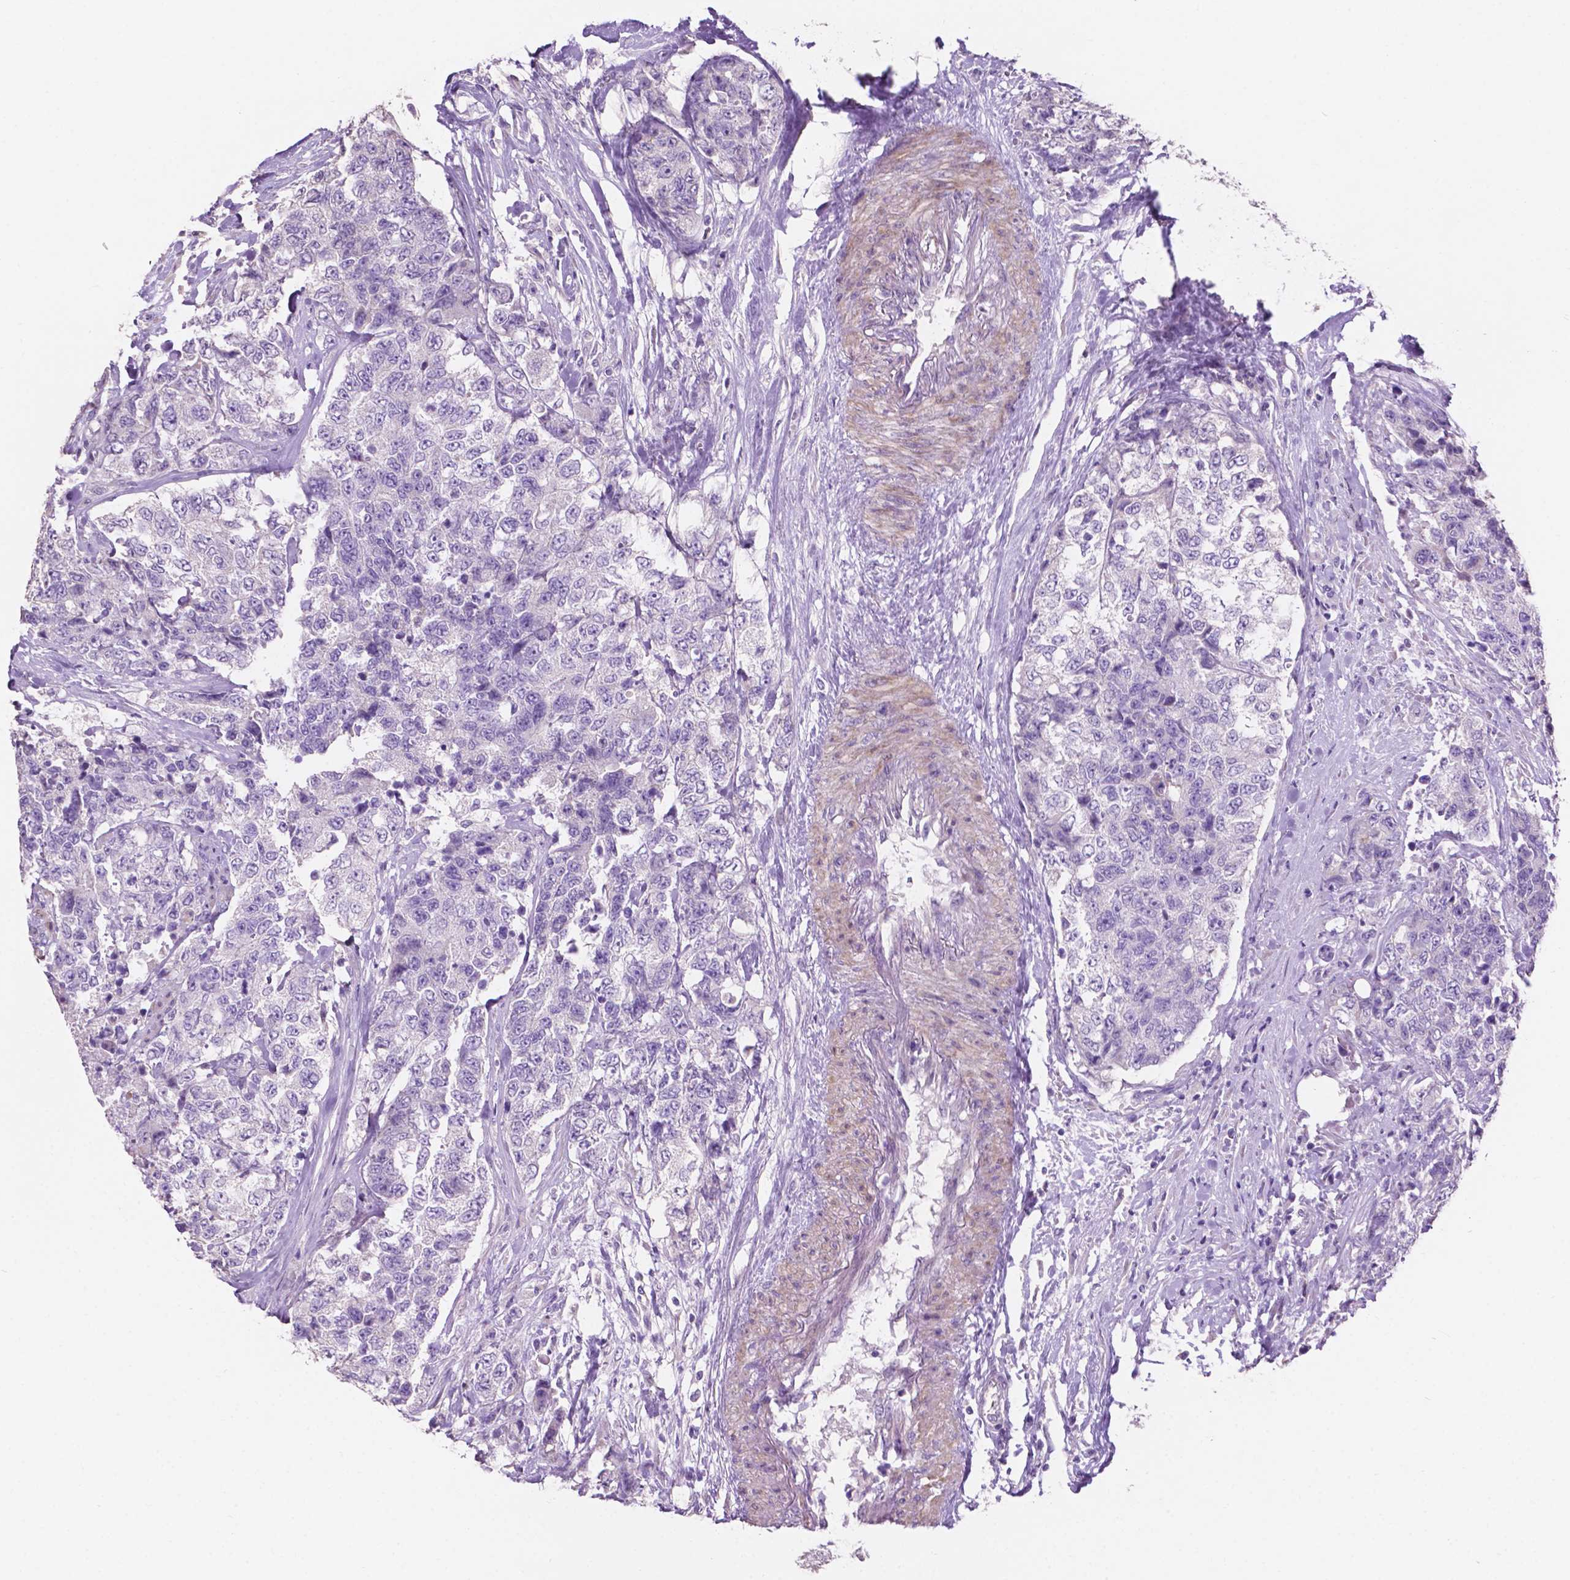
{"staining": {"intensity": "negative", "quantity": "none", "location": "none"}, "tissue": "urothelial cancer", "cell_type": "Tumor cells", "image_type": "cancer", "snomed": [{"axis": "morphology", "description": "Urothelial carcinoma, High grade"}, {"axis": "topography", "description": "Urinary bladder"}], "caption": "High magnification brightfield microscopy of urothelial carcinoma (high-grade) stained with DAB (3,3'-diaminobenzidine) (brown) and counterstained with hematoxylin (blue): tumor cells show no significant expression. Brightfield microscopy of IHC stained with DAB (brown) and hematoxylin (blue), captured at high magnification.", "gene": "CLDN17", "patient": {"sex": "female", "age": 78}}